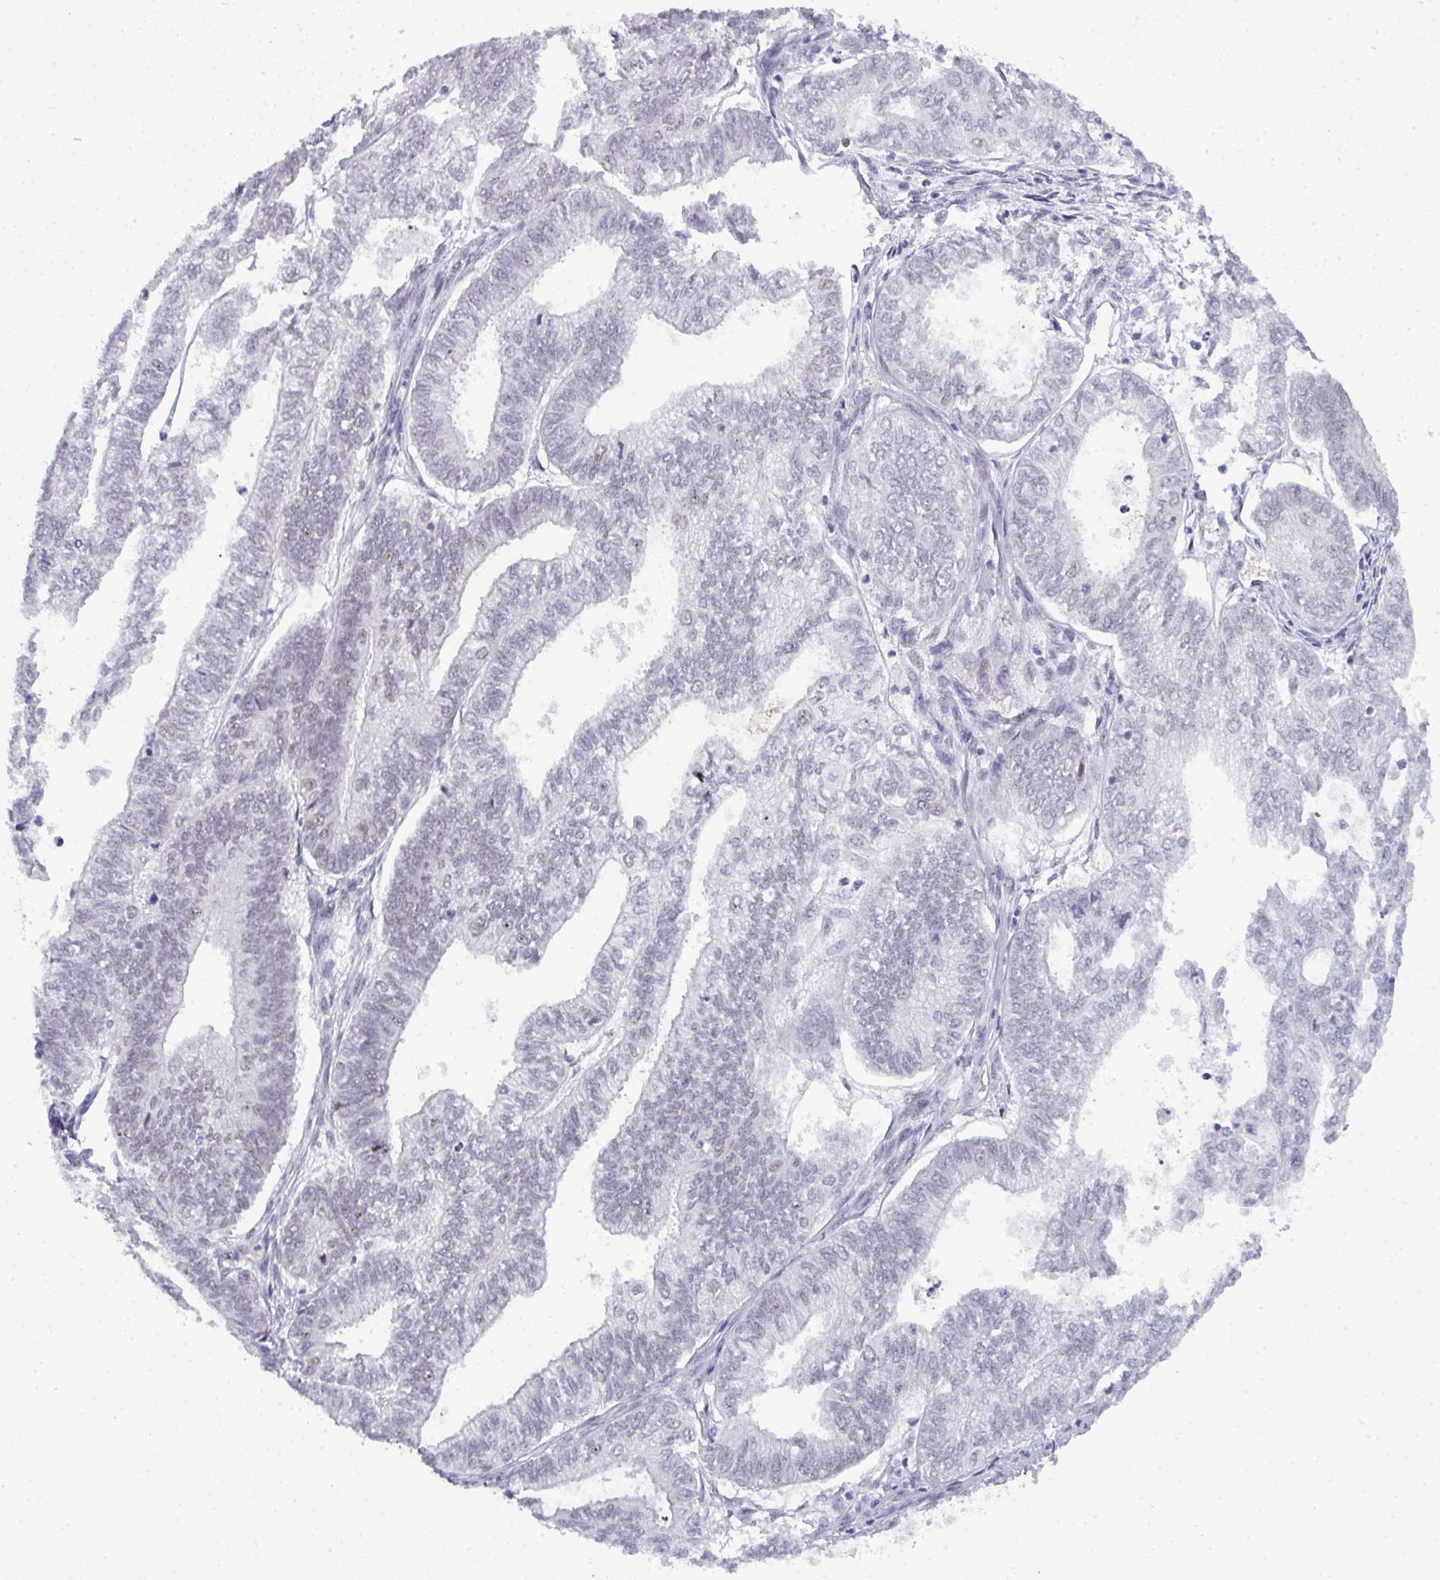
{"staining": {"intensity": "negative", "quantity": "none", "location": "none"}, "tissue": "ovarian cancer", "cell_type": "Tumor cells", "image_type": "cancer", "snomed": [{"axis": "morphology", "description": "Carcinoma, endometroid"}, {"axis": "topography", "description": "Ovary"}], "caption": "The photomicrograph displays no significant expression in tumor cells of ovarian cancer. (DAB IHC visualized using brightfield microscopy, high magnification).", "gene": "TNMD", "patient": {"sex": "female", "age": 64}}